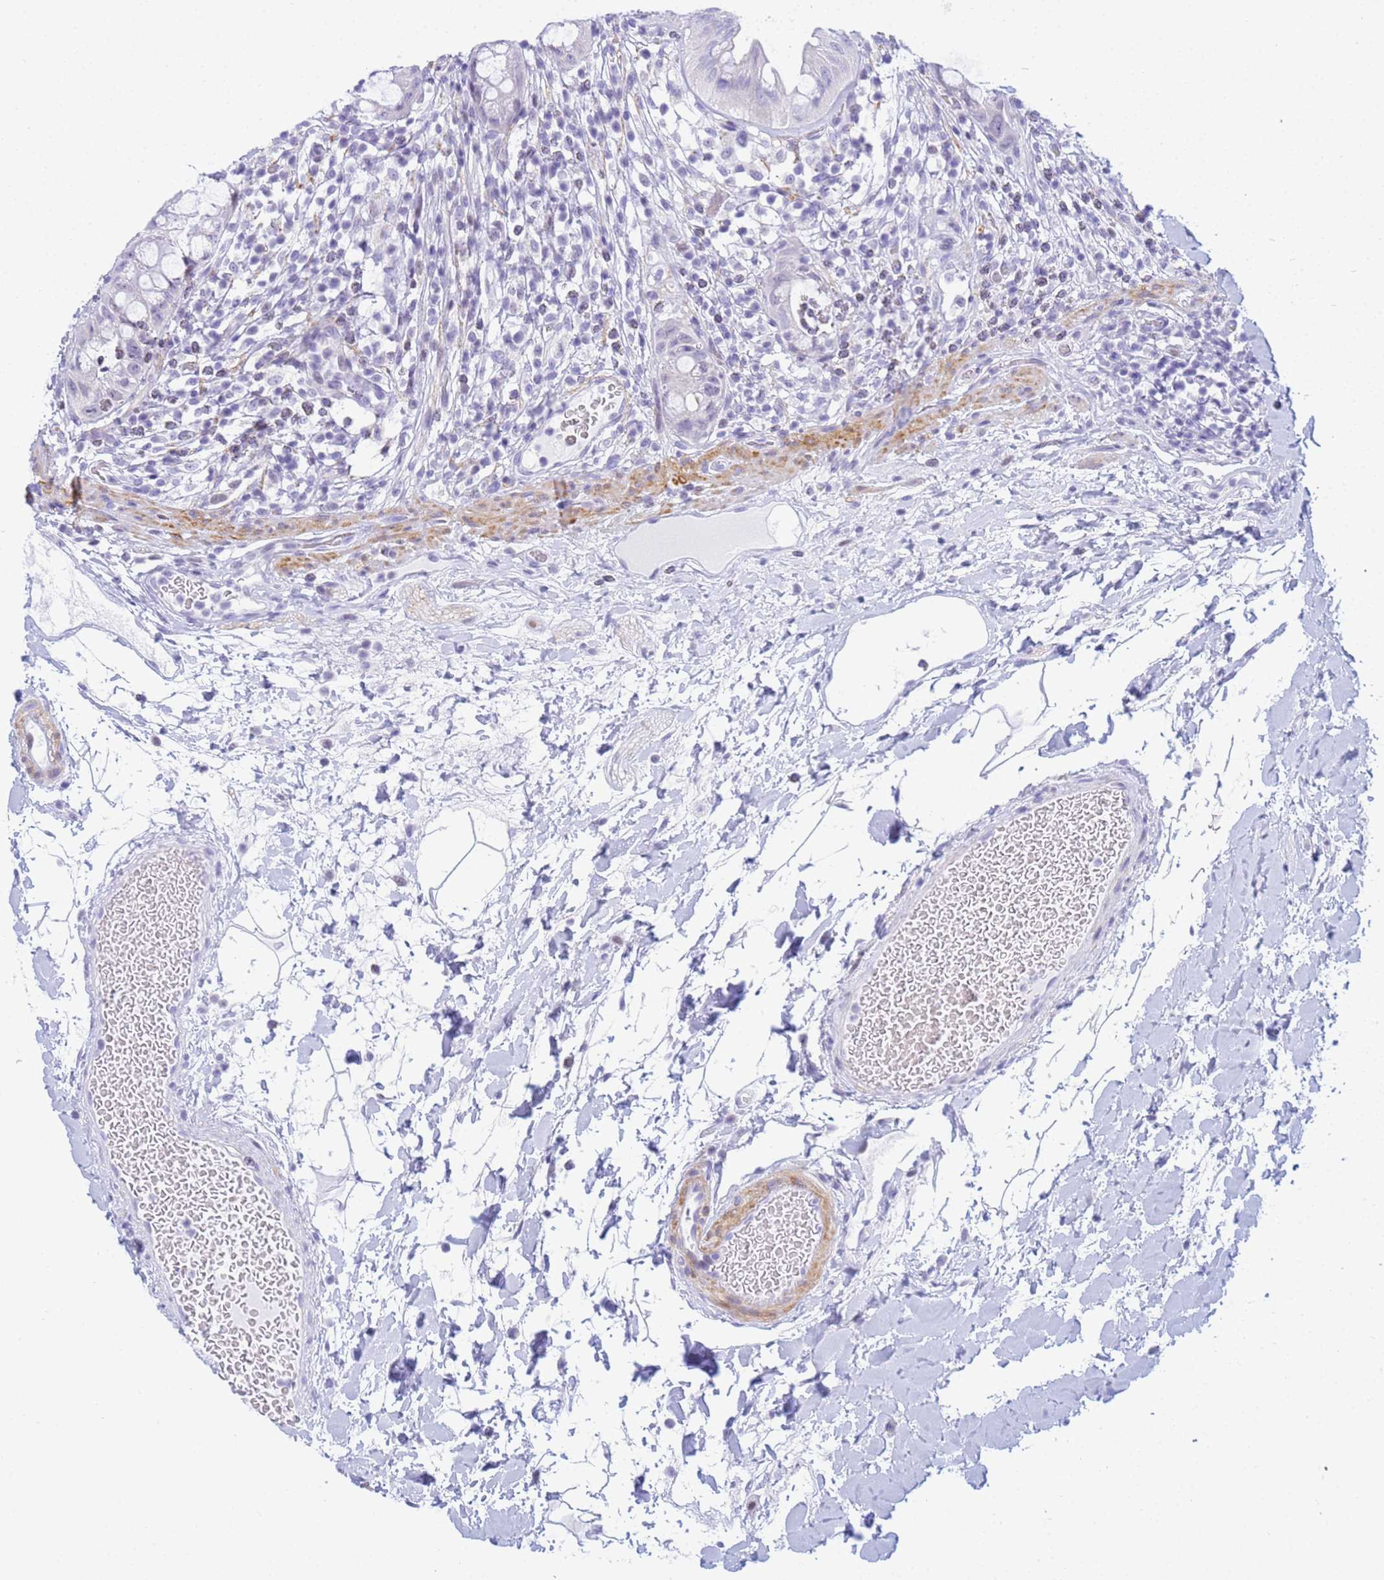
{"staining": {"intensity": "negative", "quantity": "none", "location": "none"}, "tissue": "rectum", "cell_type": "Glandular cells", "image_type": "normal", "snomed": [{"axis": "morphology", "description": "Normal tissue, NOS"}, {"axis": "topography", "description": "Rectum"}], "caption": "Glandular cells are negative for protein expression in unremarkable human rectum. The staining was performed using DAB (3,3'-diaminobenzidine) to visualize the protein expression in brown, while the nuclei were stained in blue with hematoxylin (Magnification: 20x).", "gene": "SNX20", "patient": {"sex": "female", "age": 57}}